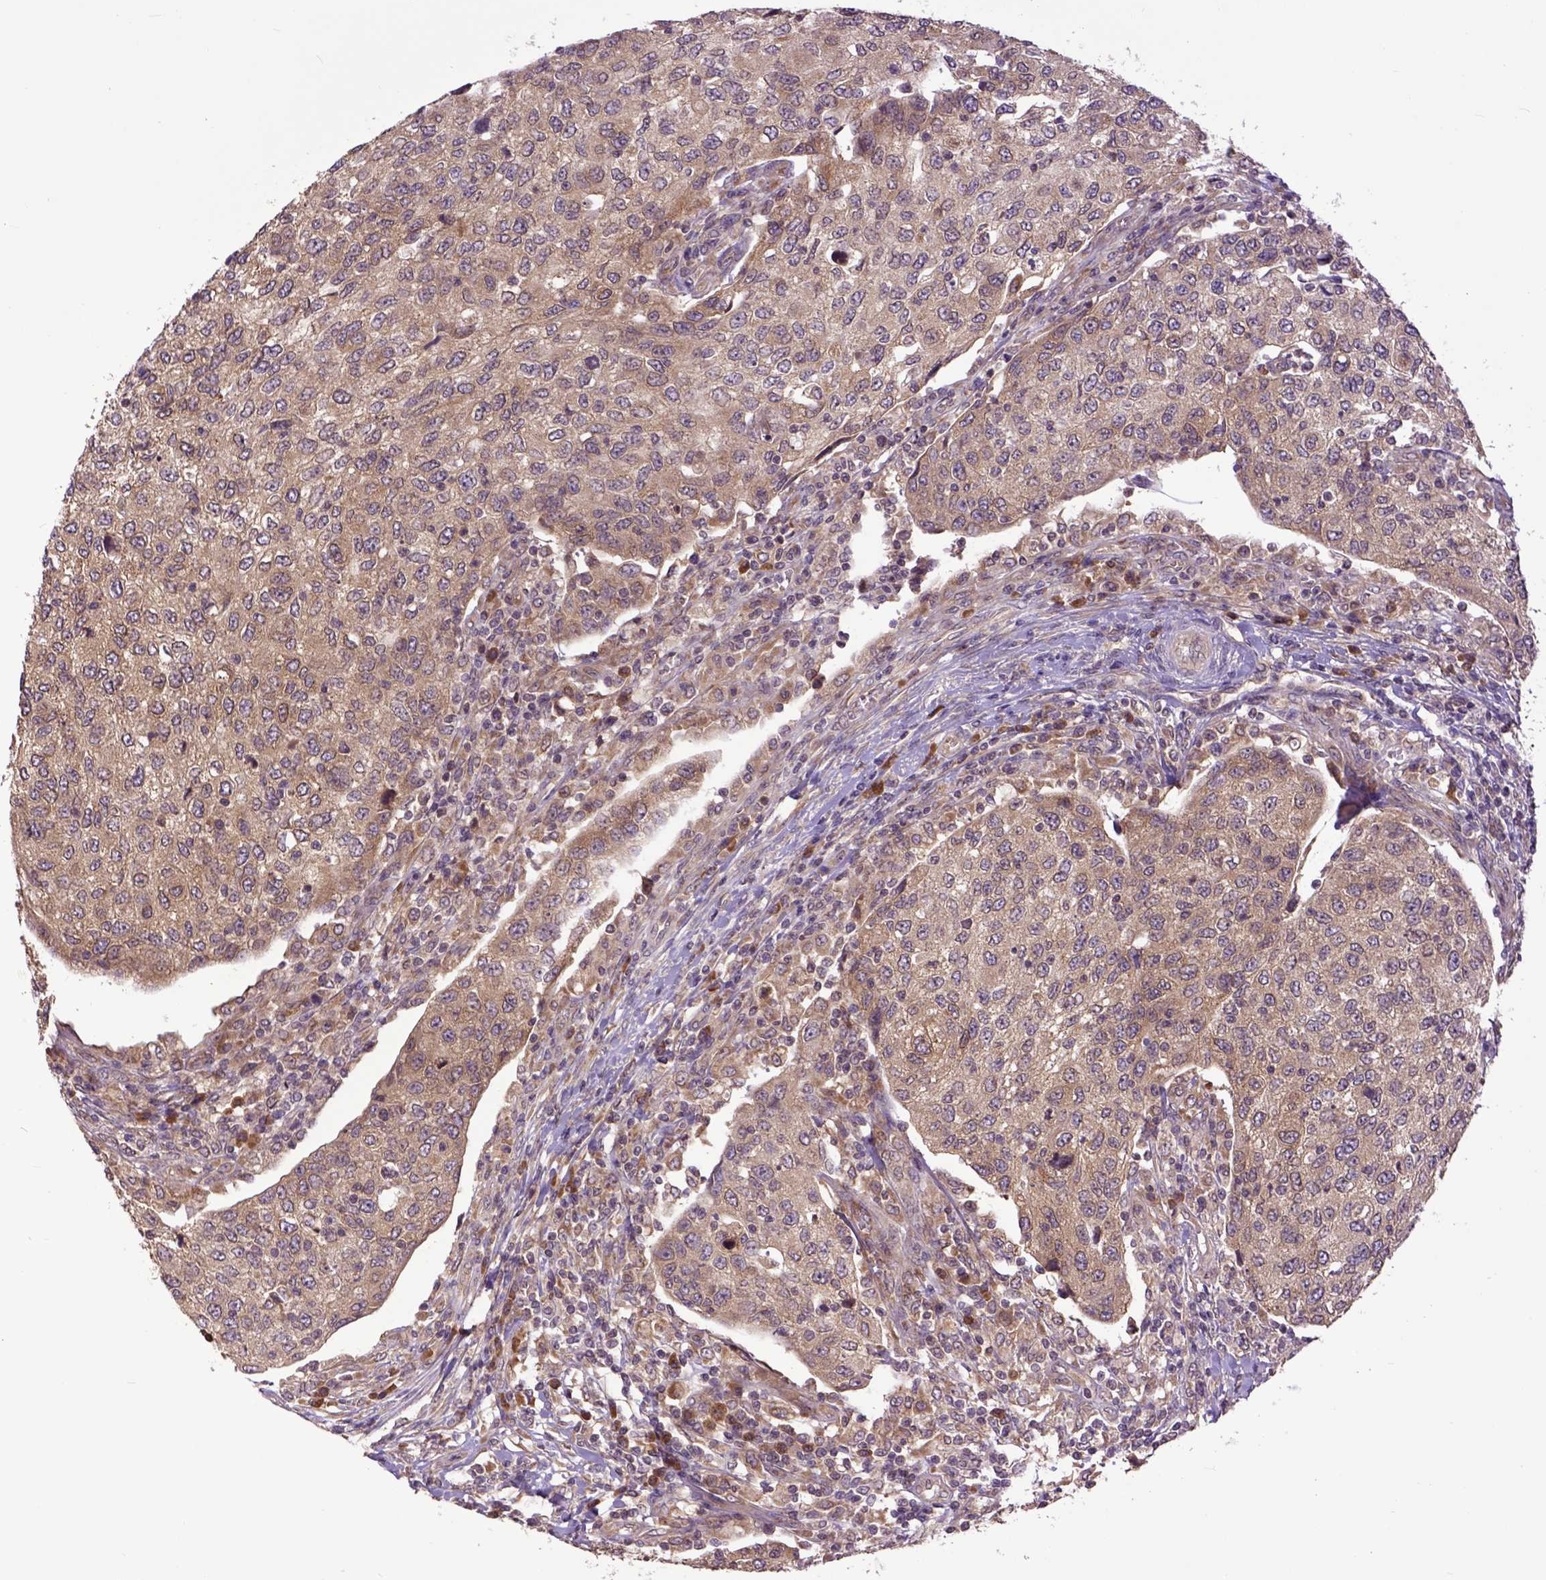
{"staining": {"intensity": "weak", "quantity": ">75%", "location": "cytoplasmic/membranous"}, "tissue": "urothelial cancer", "cell_type": "Tumor cells", "image_type": "cancer", "snomed": [{"axis": "morphology", "description": "Urothelial carcinoma, High grade"}, {"axis": "topography", "description": "Urinary bladder"}], "caption": "An image showing weak cytoplasmic/membranous staining in approximately >75% of tumor cells in urothelial carcinoma (high-grade), as visualized by brown immunohistochemical staining.", "gene": "ARL1", "patient": {"sex": "female", "age": 78}}